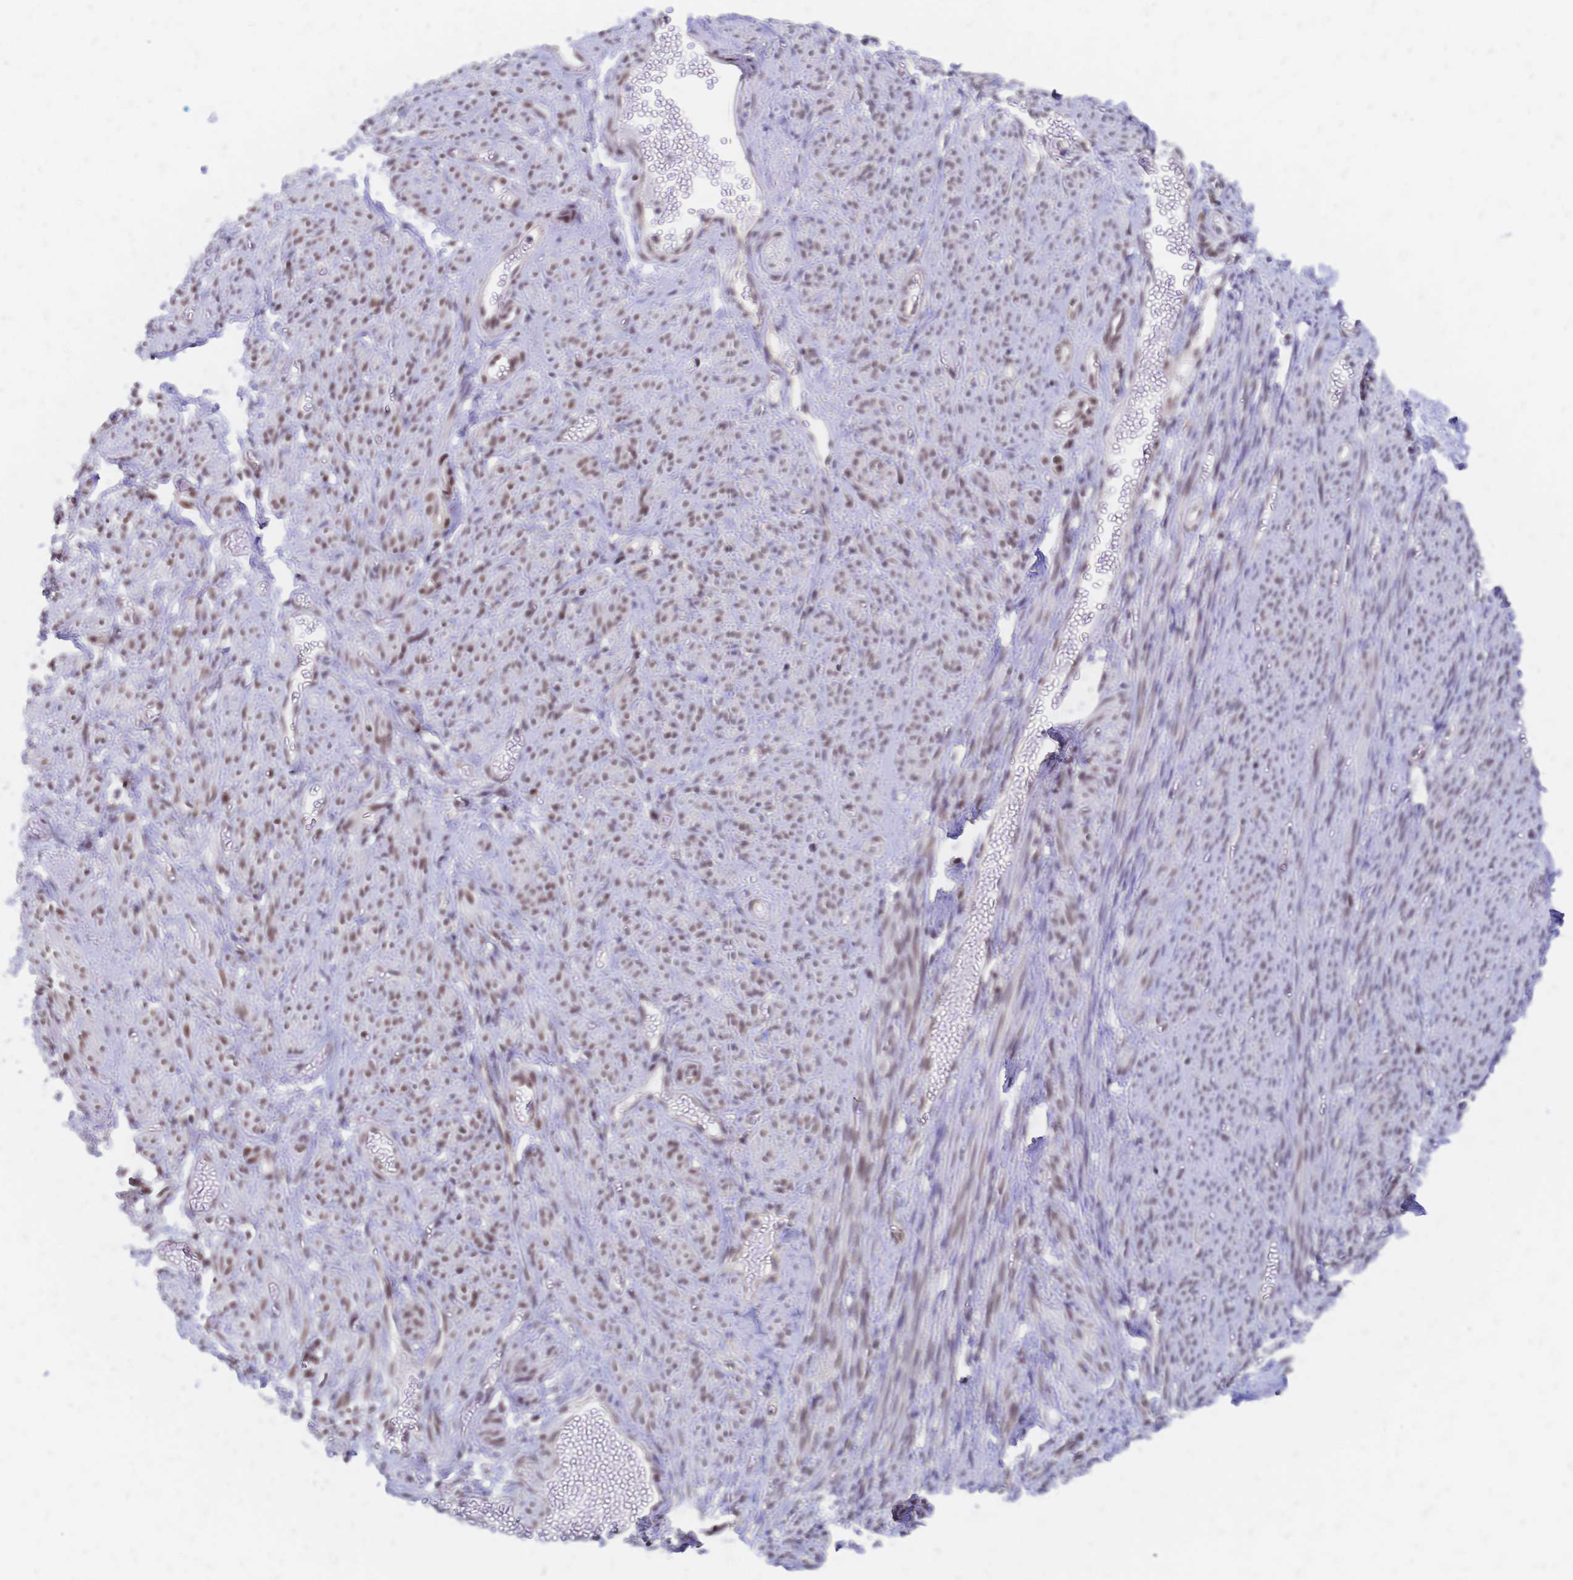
{"staining": {"intensity": "weak", "quantity": "25%-75%", "location": "nuclear"}, "tissue": "smooth muscle", "cell_type": "Smooth muscle cells", "image_type": "normal", "snomed": [{"axis": "morphology", "description": "Normal tissue, NOS"}, {"axis": "topography", "description": "Smooth muscle"}], "caption": "Benign smooth muscle was stained to show a protein in brown. There is low levels of weak nuclear positivity in about 25%-75% of smooth muscle cells. The staining is performed using DAB (3,3'-diaminobenzidine) brown chromogen to label protein expression. The nuclei are counter-stained blue using hematoxylin.", "gene": "CBX7", "patient": {"sex": "female", "age": 65}}